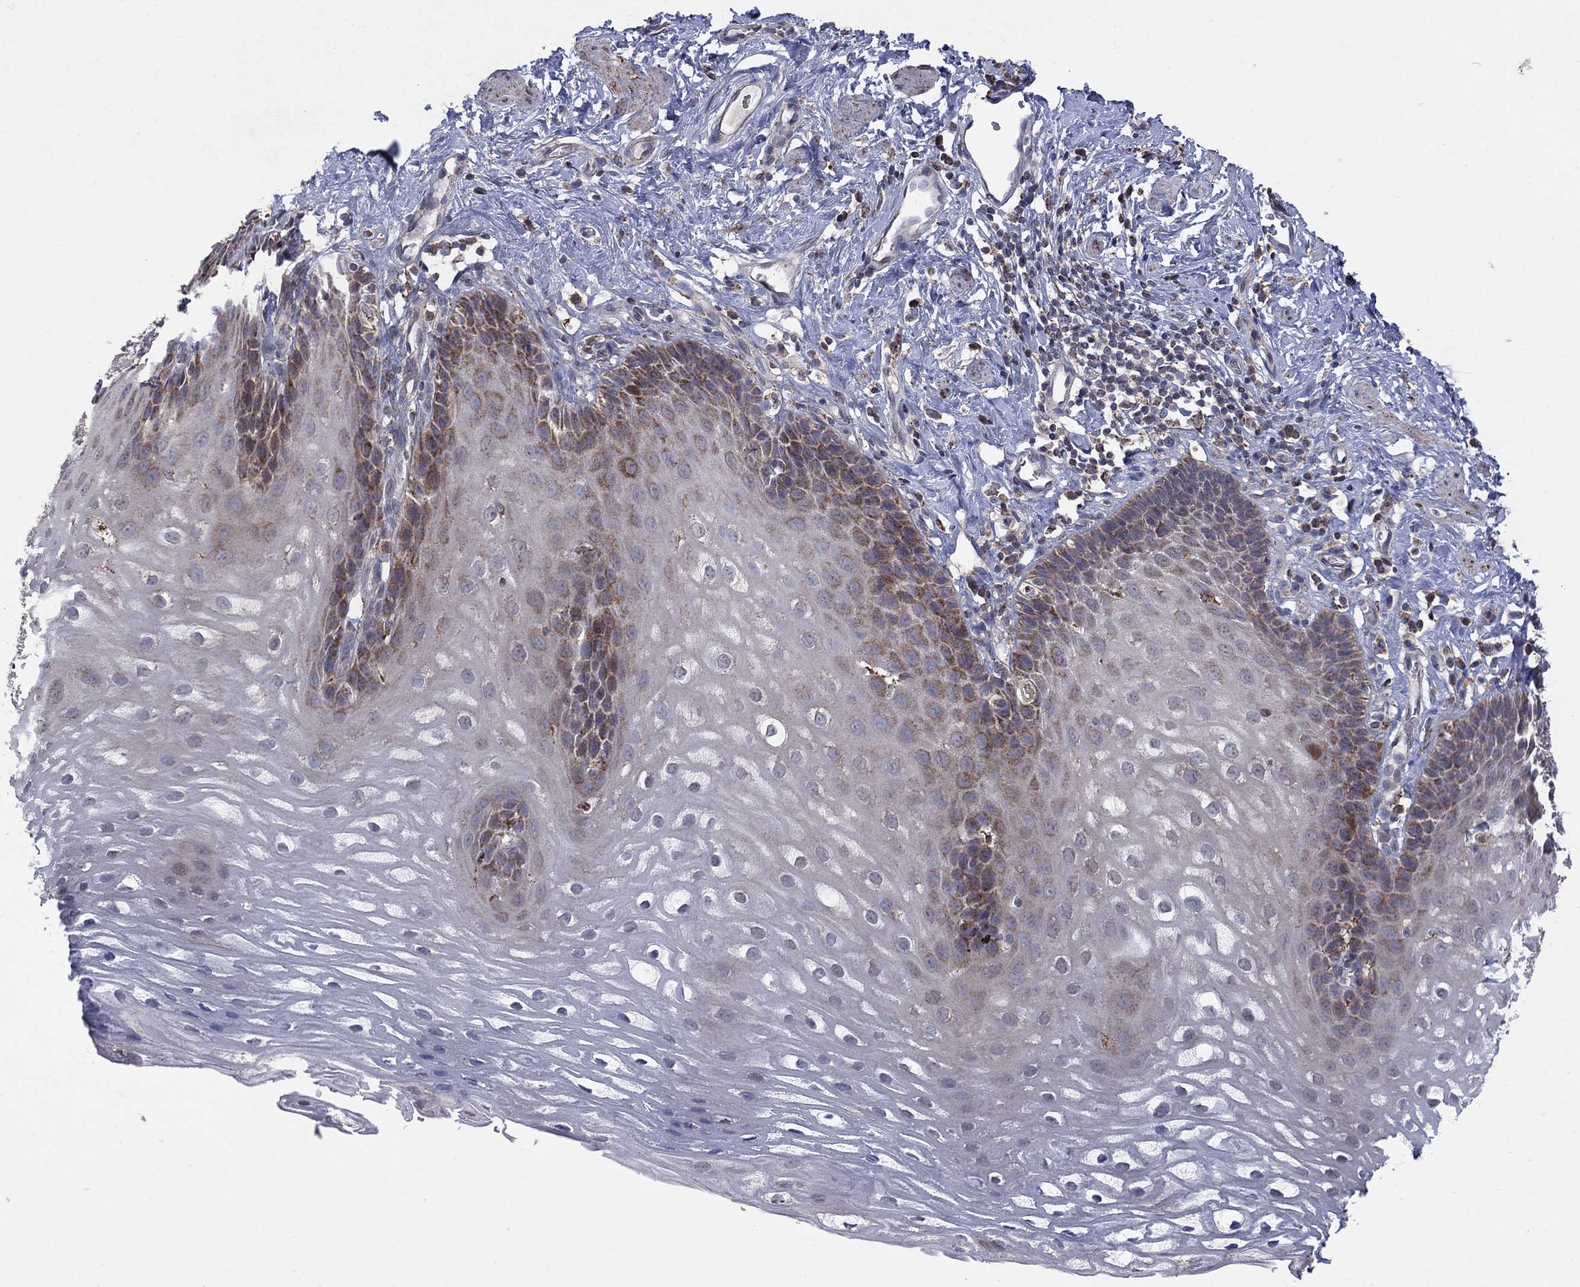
{"staining": {"intensity": "moderate", "quantity": "<25%", "location": "cytoplasmic/membranous"}, "tissue": "esophagus", "cell_type": "Squamous epithelial cells", "image_type": "normal", "snomed": [{"axis": "morphology", "description": "Normal tissue, NOS"}, {"axis": "topography", "description": "Esophagus"}], "caption": "Protein staining demonstrates moderate cytoplasmic/membranous staining in approximately <25% of squamous epithelial cells in benign esophagus.", "gene": "DPH1", "patient": {"sex": "male", "age": 64}}